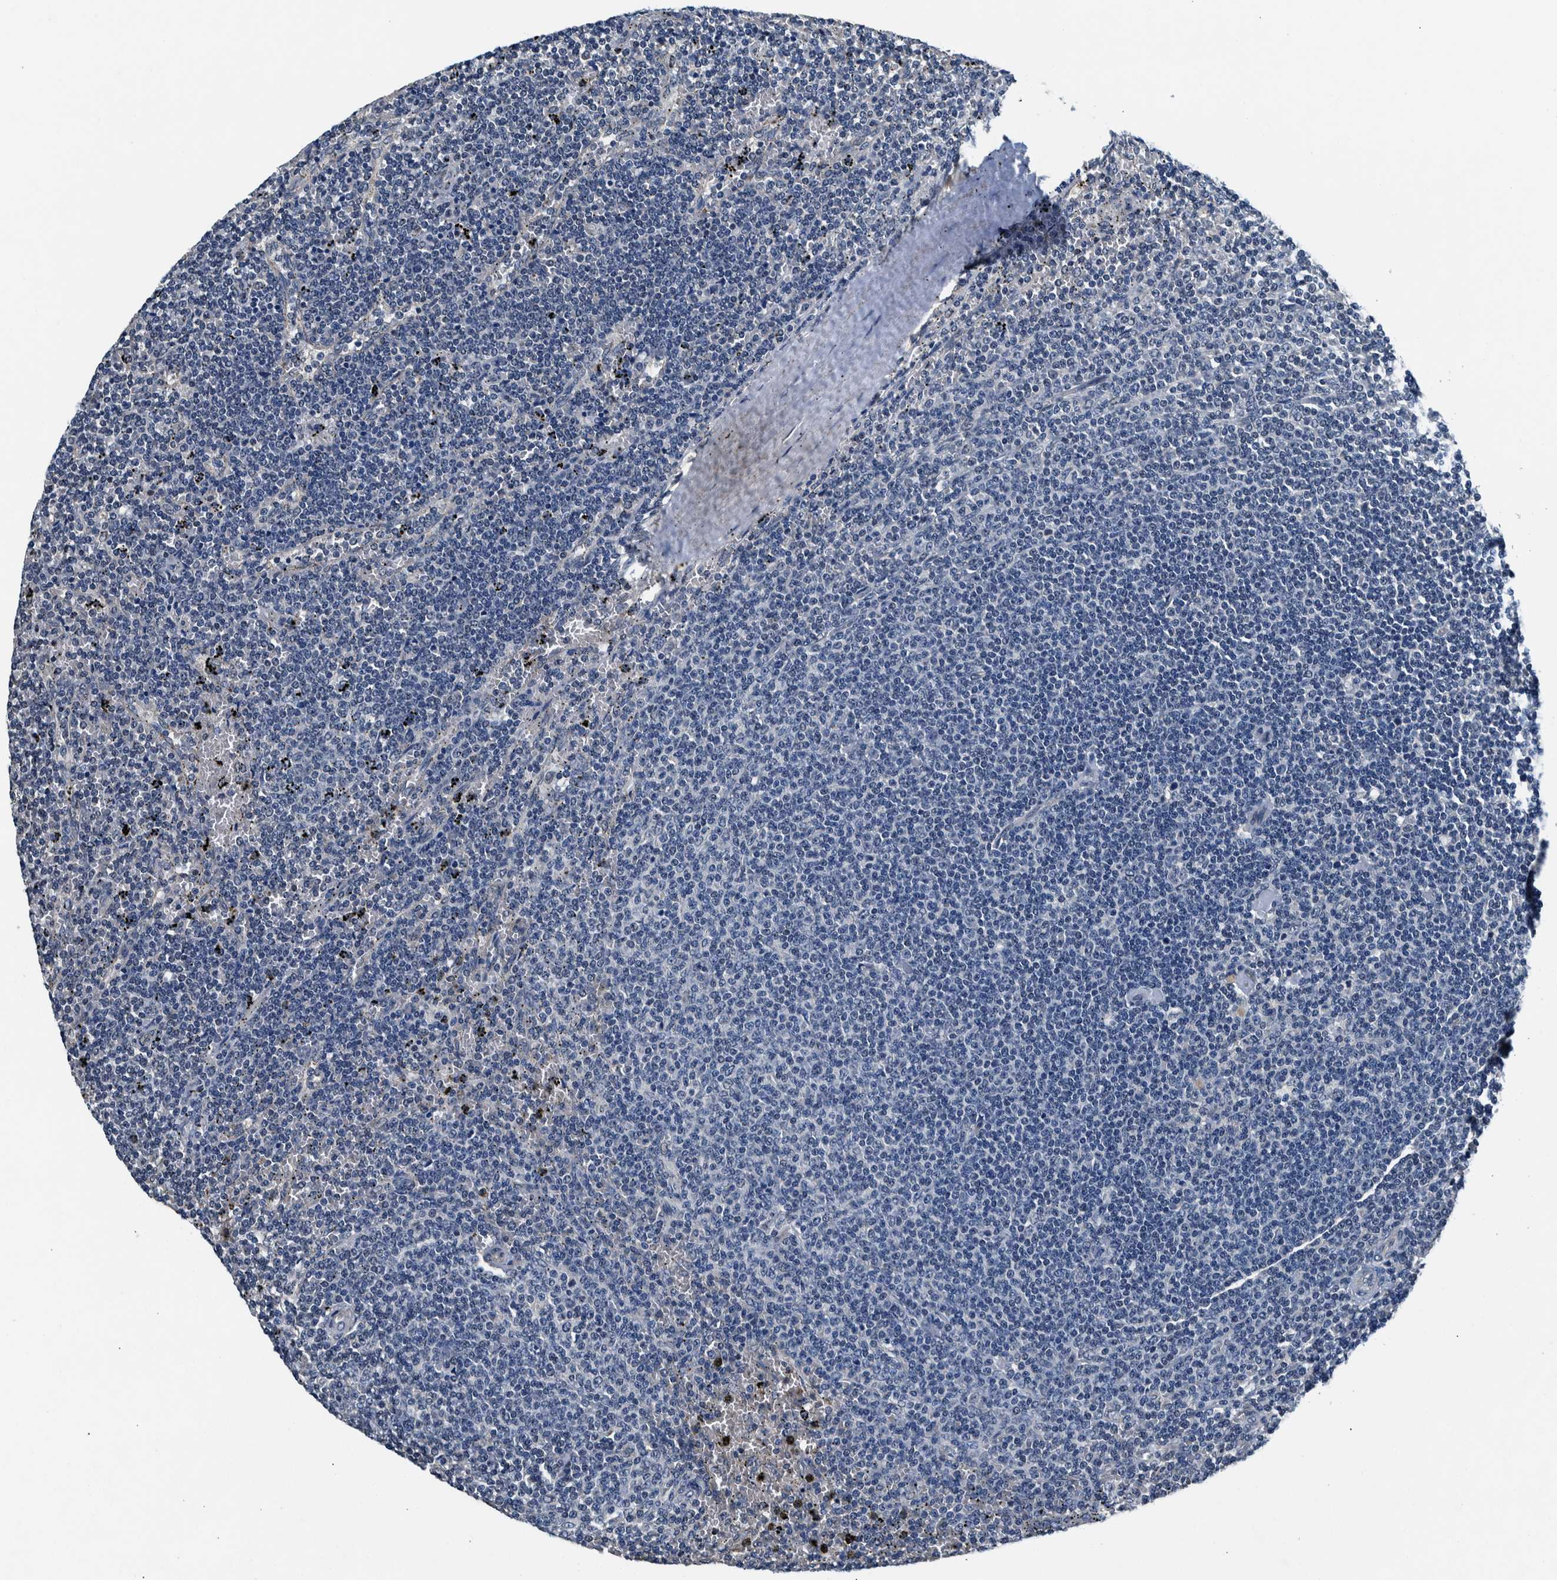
{"staining": {"intensity": "negative", "quantity": "none", "location": "none"}, "tissue": "lymphoma", "cell_type": "Tumor cells", "image_type": "cancer", "snomed": [{"axis": "morphology", "description": "Malignant lymphoma, non-Hodgkin's type, Low grade"}, {"axis": "topography", "description": "Spleen"}], "caption": "This is a image of IHC staining of malignant lymphoma, non-Hodgkin's type (low-grade), which shows no positivity in tumor cells. (Stains: DAB (3,3'-diaminobenzidine) immunohistochemistry with hematoxylin counter stain, Microscopy: brightfield microscopy at high magnification).", "gene": "NIBAN2", "patient": {"sex": "female", "age": 50}}